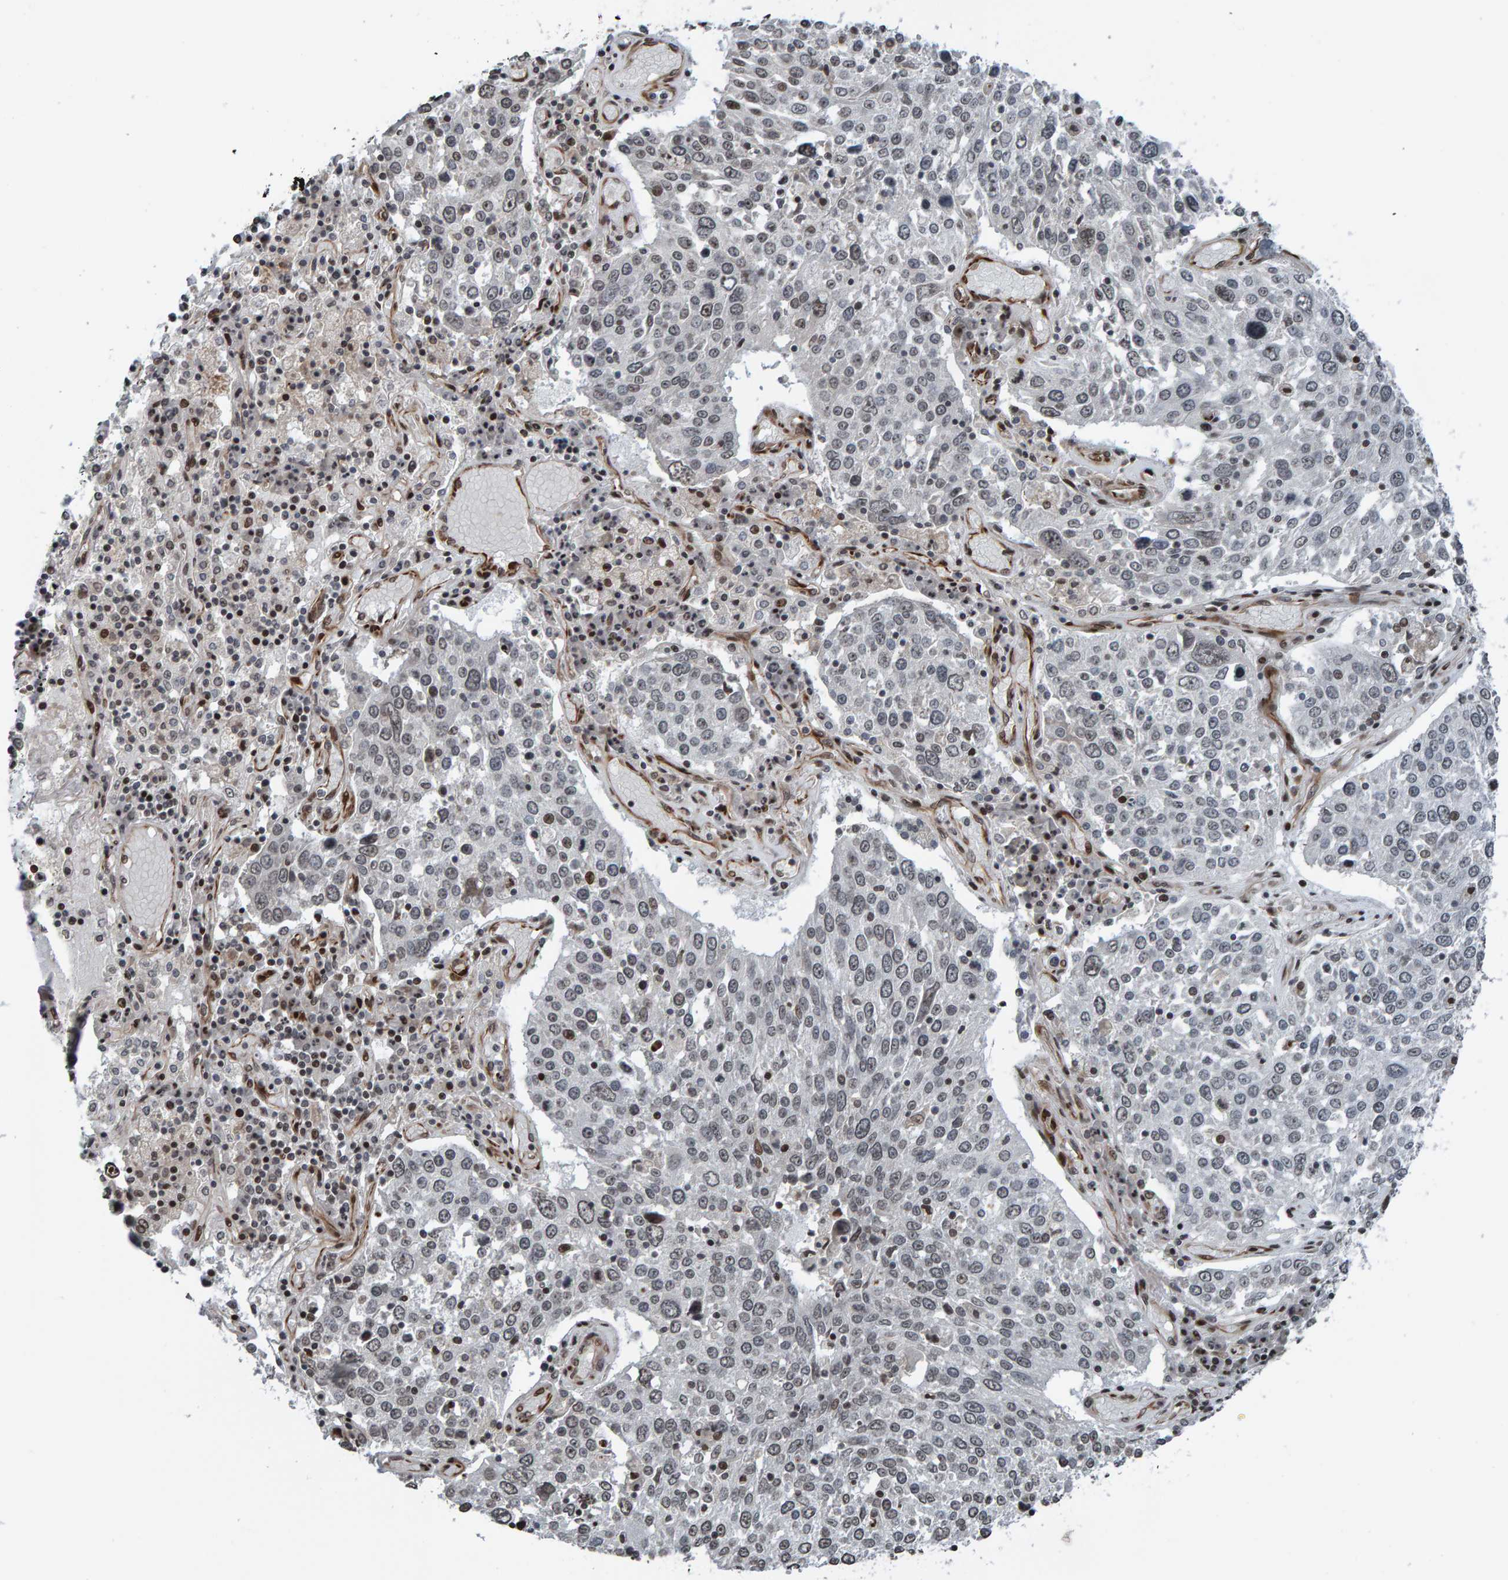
{"staining": {"intensity": "weak", "quantity": "<25%", "location": "nuclear"}, "tissue": "lung cancer", "cell_type": "Tumor cells", "image_type": "cancer", "snomed": [{"axis": "morphology", "description": "Squamous cell carcinoma, NOS"}, {"axis": "topography", "description": "Lung"}], "caption": "The image exhibits no significant staining in tumor cells of lung squamous cell carcinoma.", "gene": "ZNF366", "patient": {"sex": "male", "age": 65}}